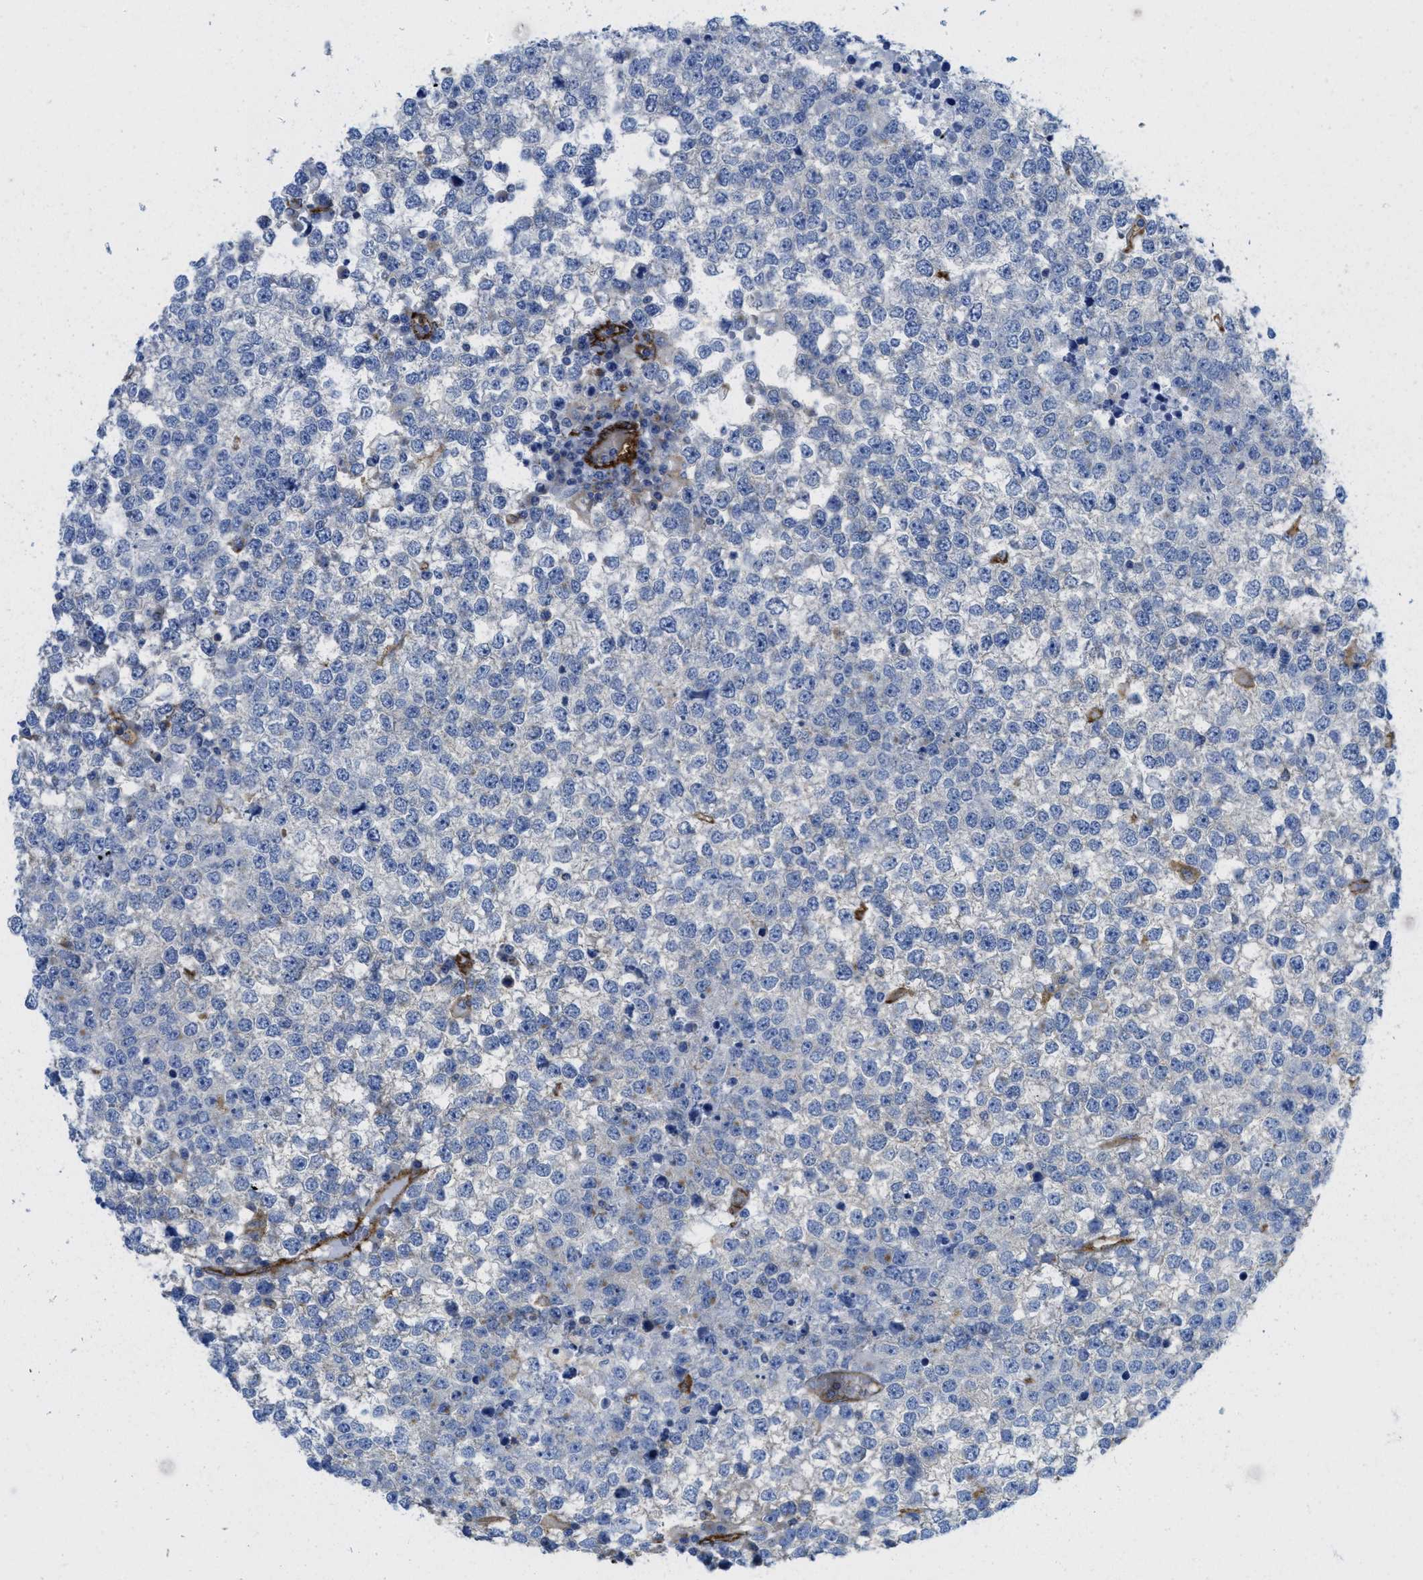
{"staining": {"intensity": "negative", "quantity": "none", "location": "none"}, "tissue": "testis cancer", "cell_type": "Tumor cells", "image_type": "cancer", "snomed": [{"axis": "morphology", "description": "Seminoma, NOS"}, {"axis": "topography", "description": "Testis"}], "caption": "DAB (3,3'-diaminobenzidine) immunohistochemical staining of testis seminoma displays no significant expression in tumor cells.", "gene": "HIP1", "patient": {"sex": "male", "age": 65}}